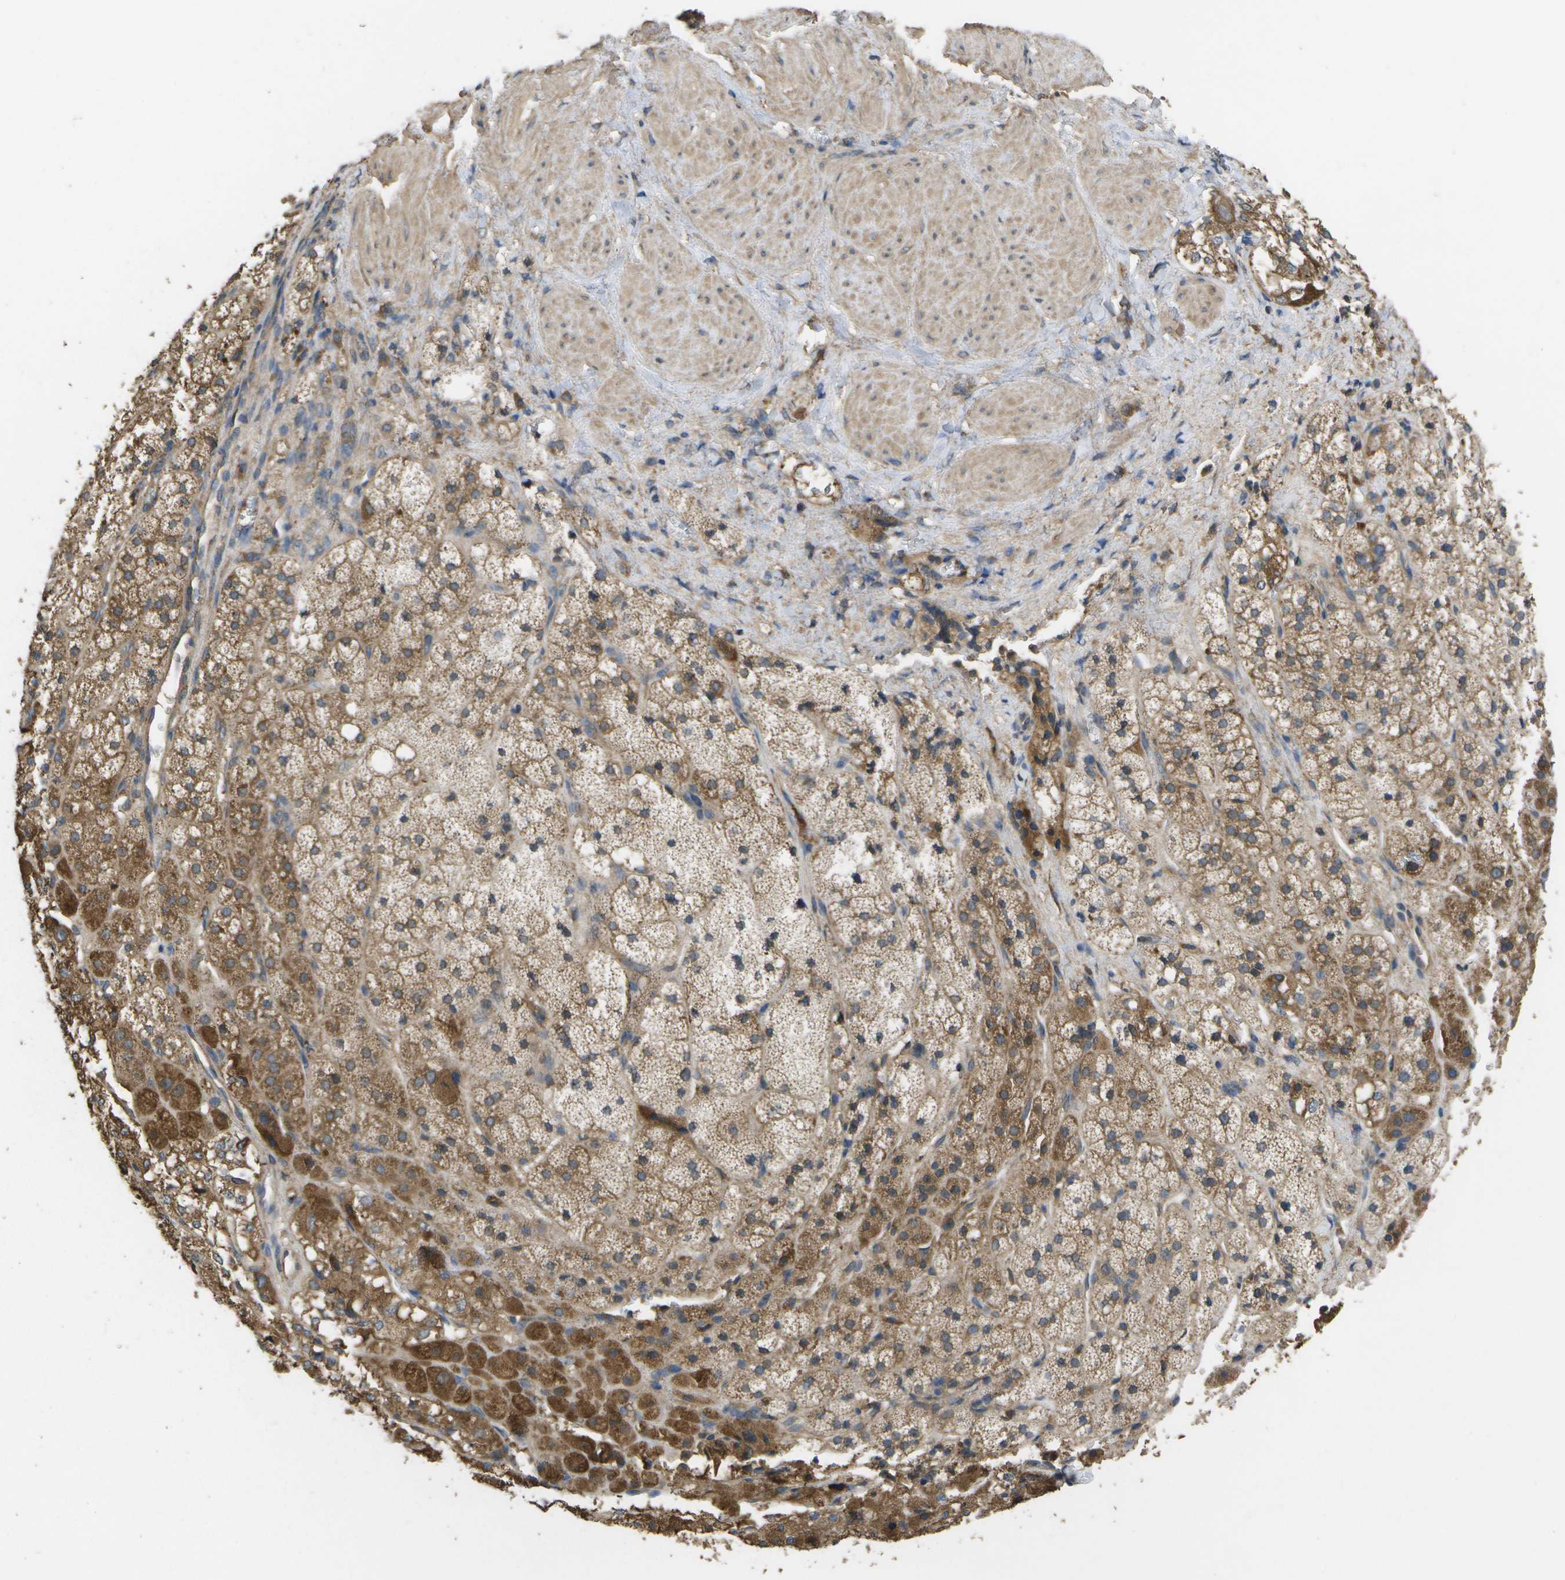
{"staining": {"intensity": "moderate", "quantity": ">75%", "location": "cytoplasmic/membranous"}, "tissue": "adrenal gland", "cell_type": "Glandular cells", "image_type": "normal", "snomed": [{"axis": "morphology", "description": "Normal tissue, NOS"}, {"axis": "topography", "description": "Adrenal gland"}], "caption": "Brown immunohistochemical staining in unremarkable adrenal gland demonstrates moderate cytoplasmic/membranous positivity in approximately >75% of glandular cells. (IHC, brightfield microscopy, high magnification).", "gene": "SACS", "patient": {"sex": "male", "age": 56}}